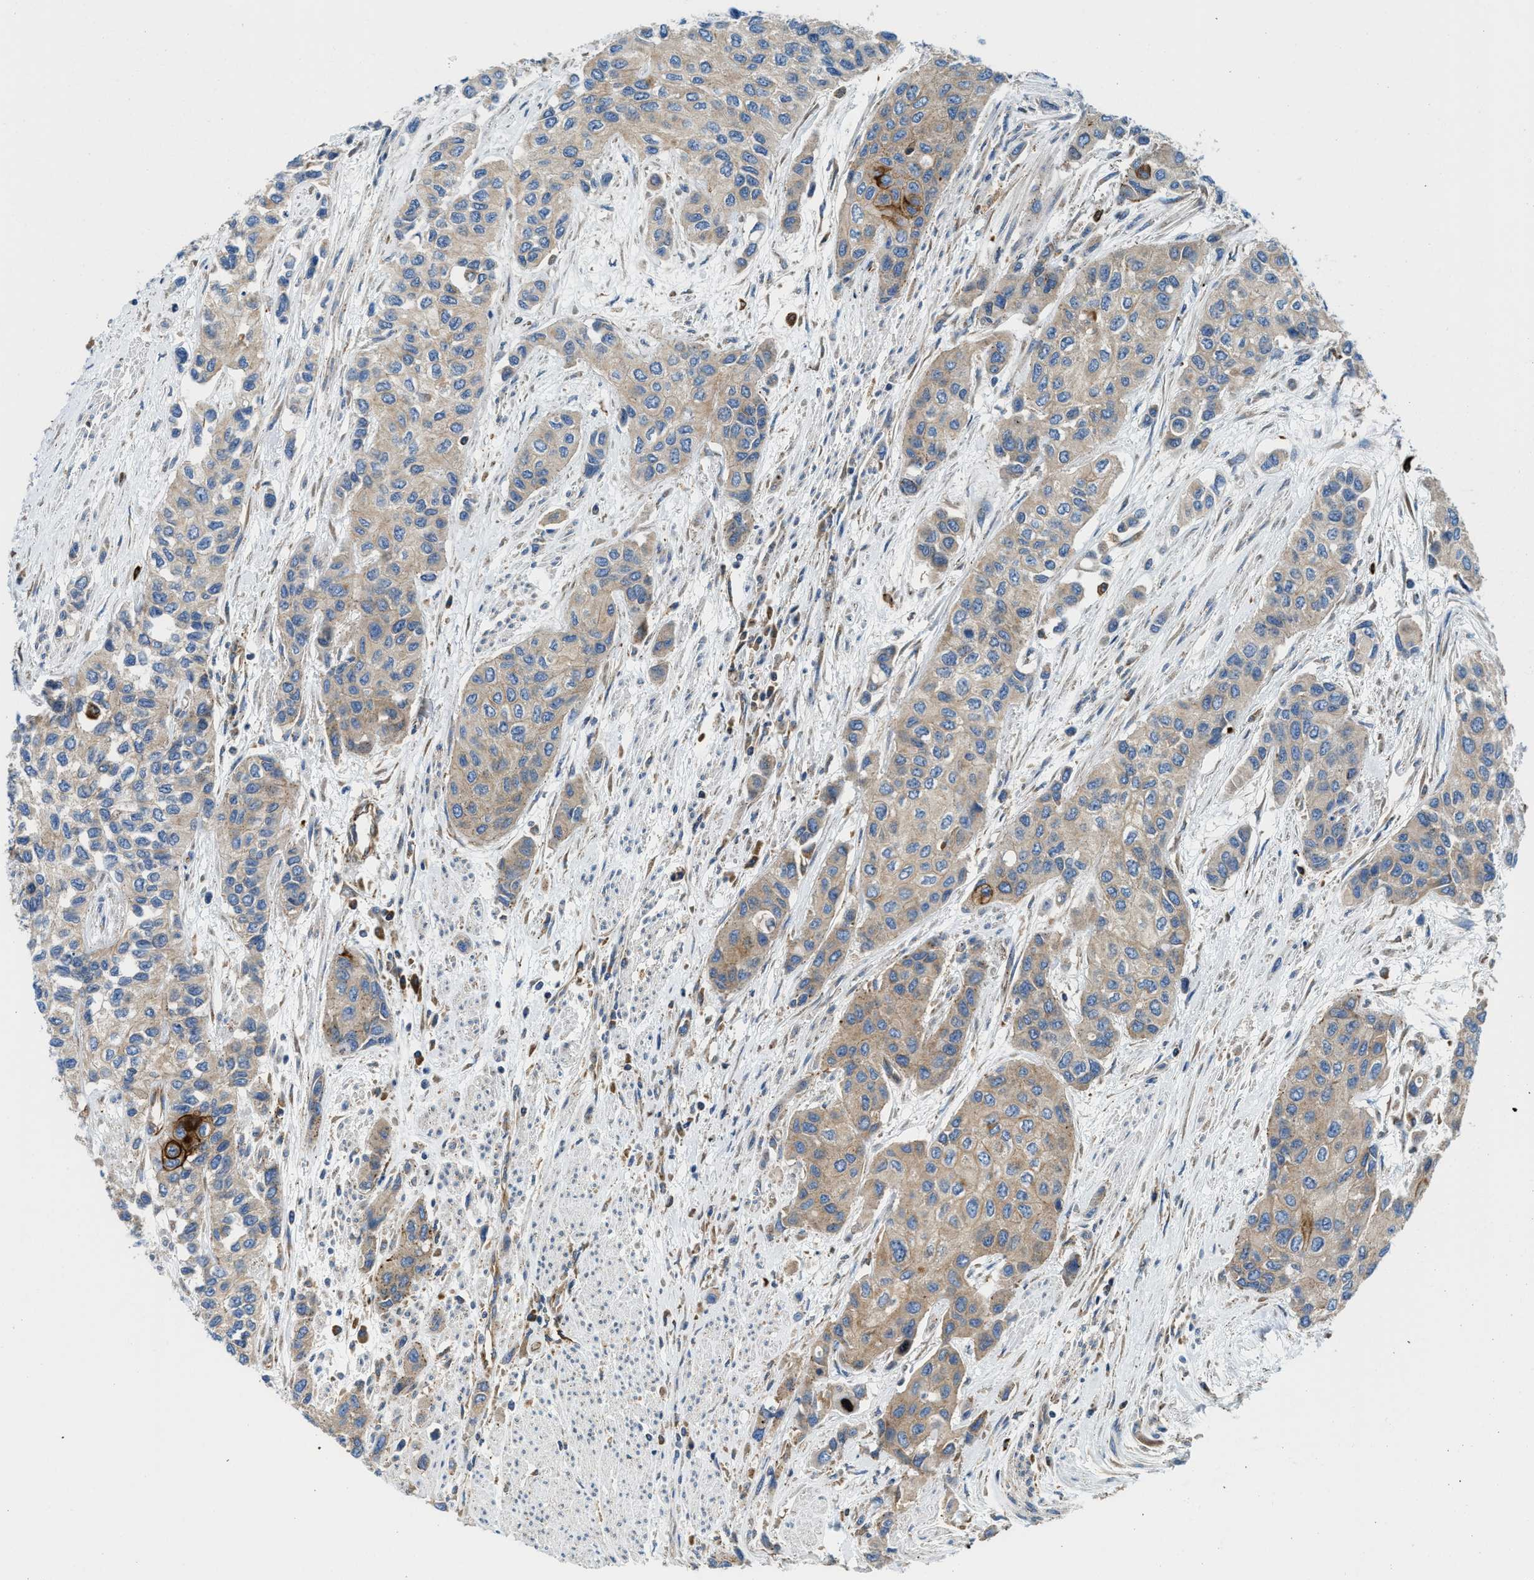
{"staining": {"intensity": "weak", "quantity": "25%-75%", "location": "cytoplasmic/membranous"}, "tissue": "urothelial cancer", "cell_type": "Tumor cells", "image_type": "cancer", "snomed": [{"axis": "morphology", "description": "Urothelial carcinoma, High grade"}, {"axis": "topography", "description": "Urinary bladder"}], "caption": "Immunohistochemical staining of human urothelial carcinoma (high-grade) shows low levels of weak cytoplasmic/membranous positivity in about 25%-75% of tumor cells.", "gene": "HSD17B12", "patient": {"sex": "female", "age": 56}}